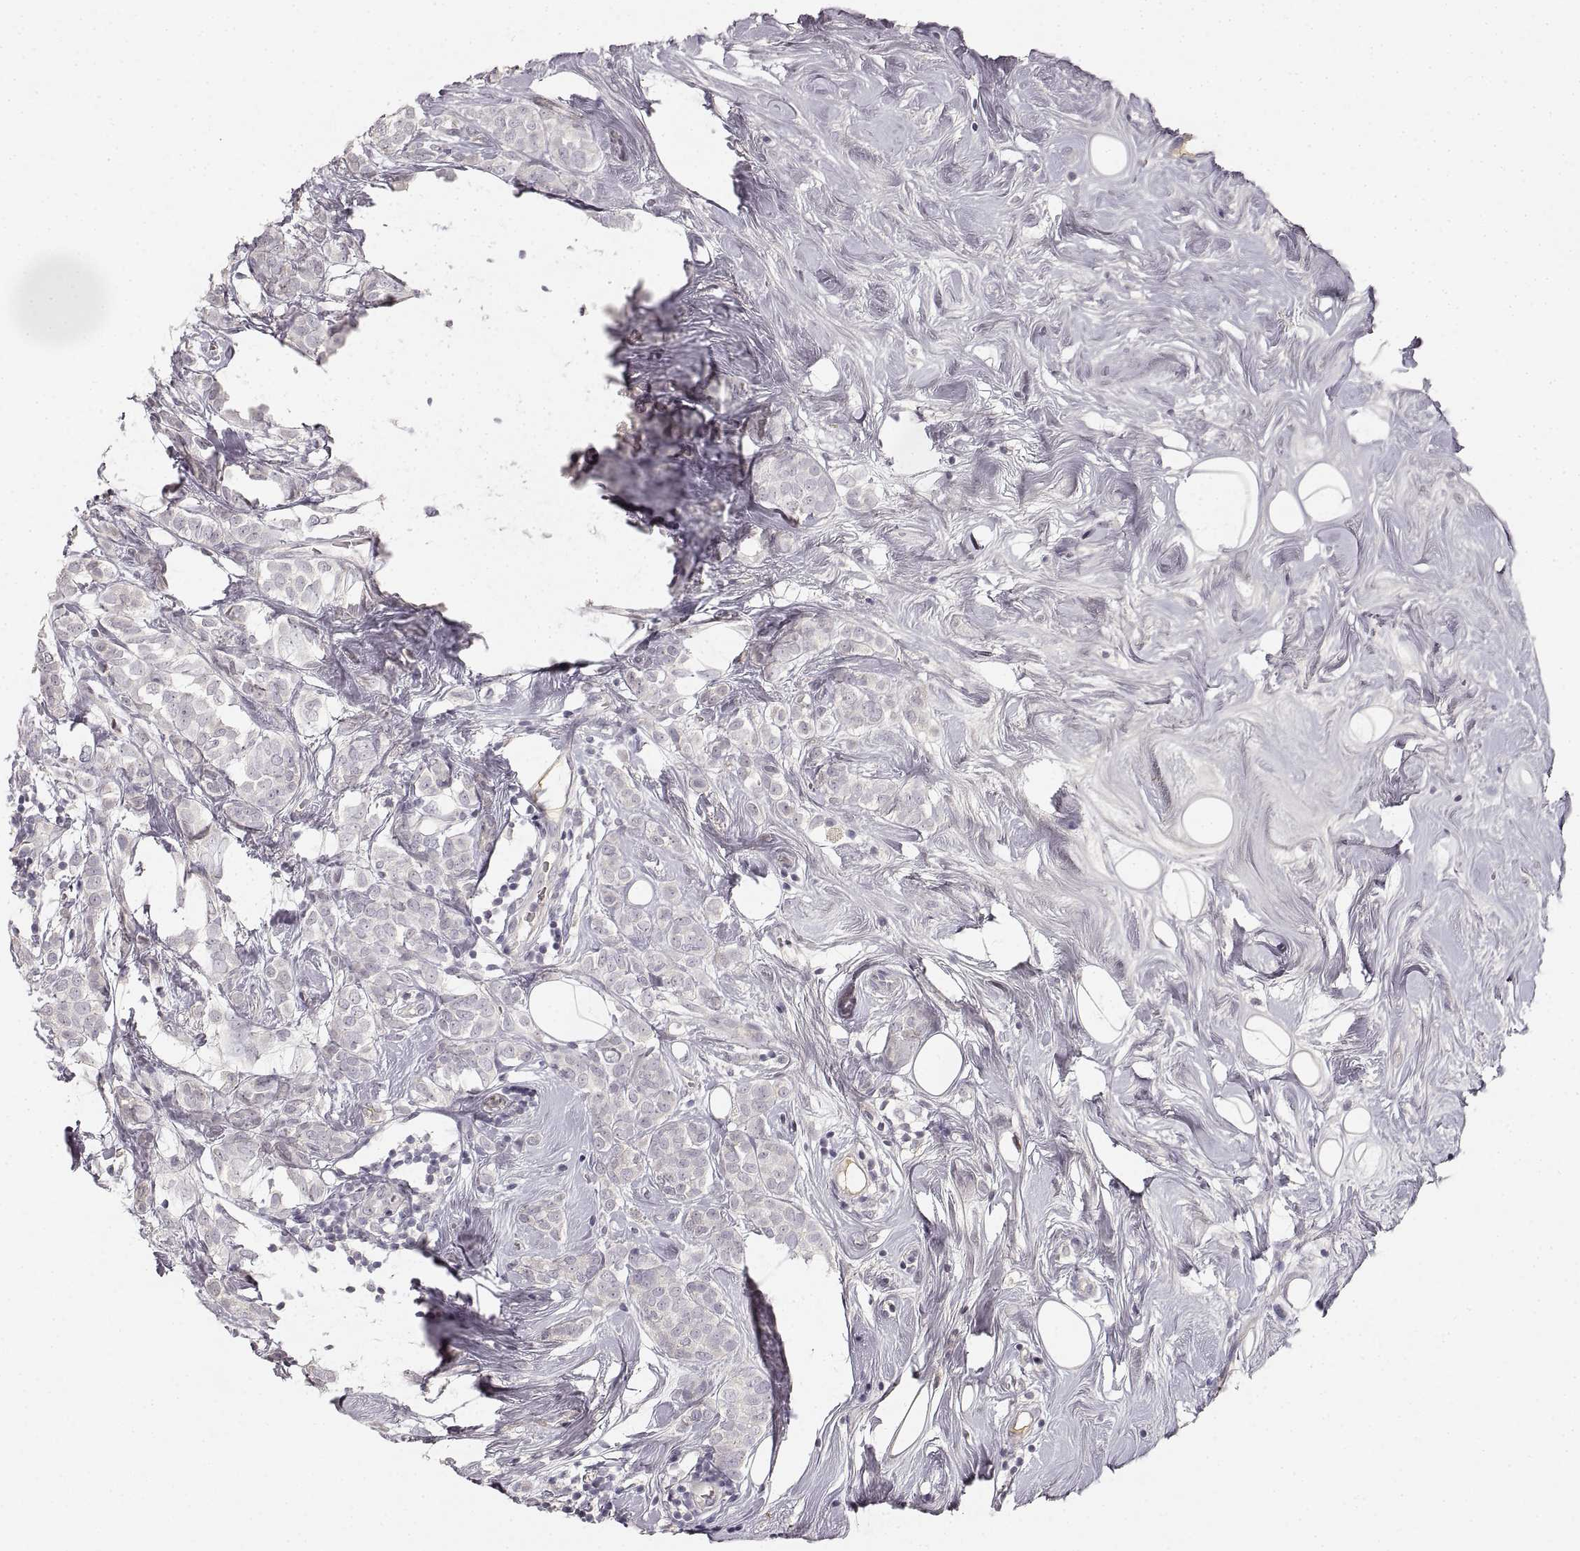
{"staining": {"intensity": "negative", "quantity": "none", "location": "none"}, "tissue": "breast cancer", "cell_type": "Tumor cells", "image_type": "cancer", "snomed": [{"axis": "morphology", "description": "Lobular carcinoma"}, {"axis": "topography", "description": "Breast"}], "caption": "The image demonstrates no significant expression in tumor cells of breast lobular carcinoma. (IHC, brightfield microscopy, high magnification).", "gene": "RUNDC3A", "patient": {"sex": "female", "age": 49}}